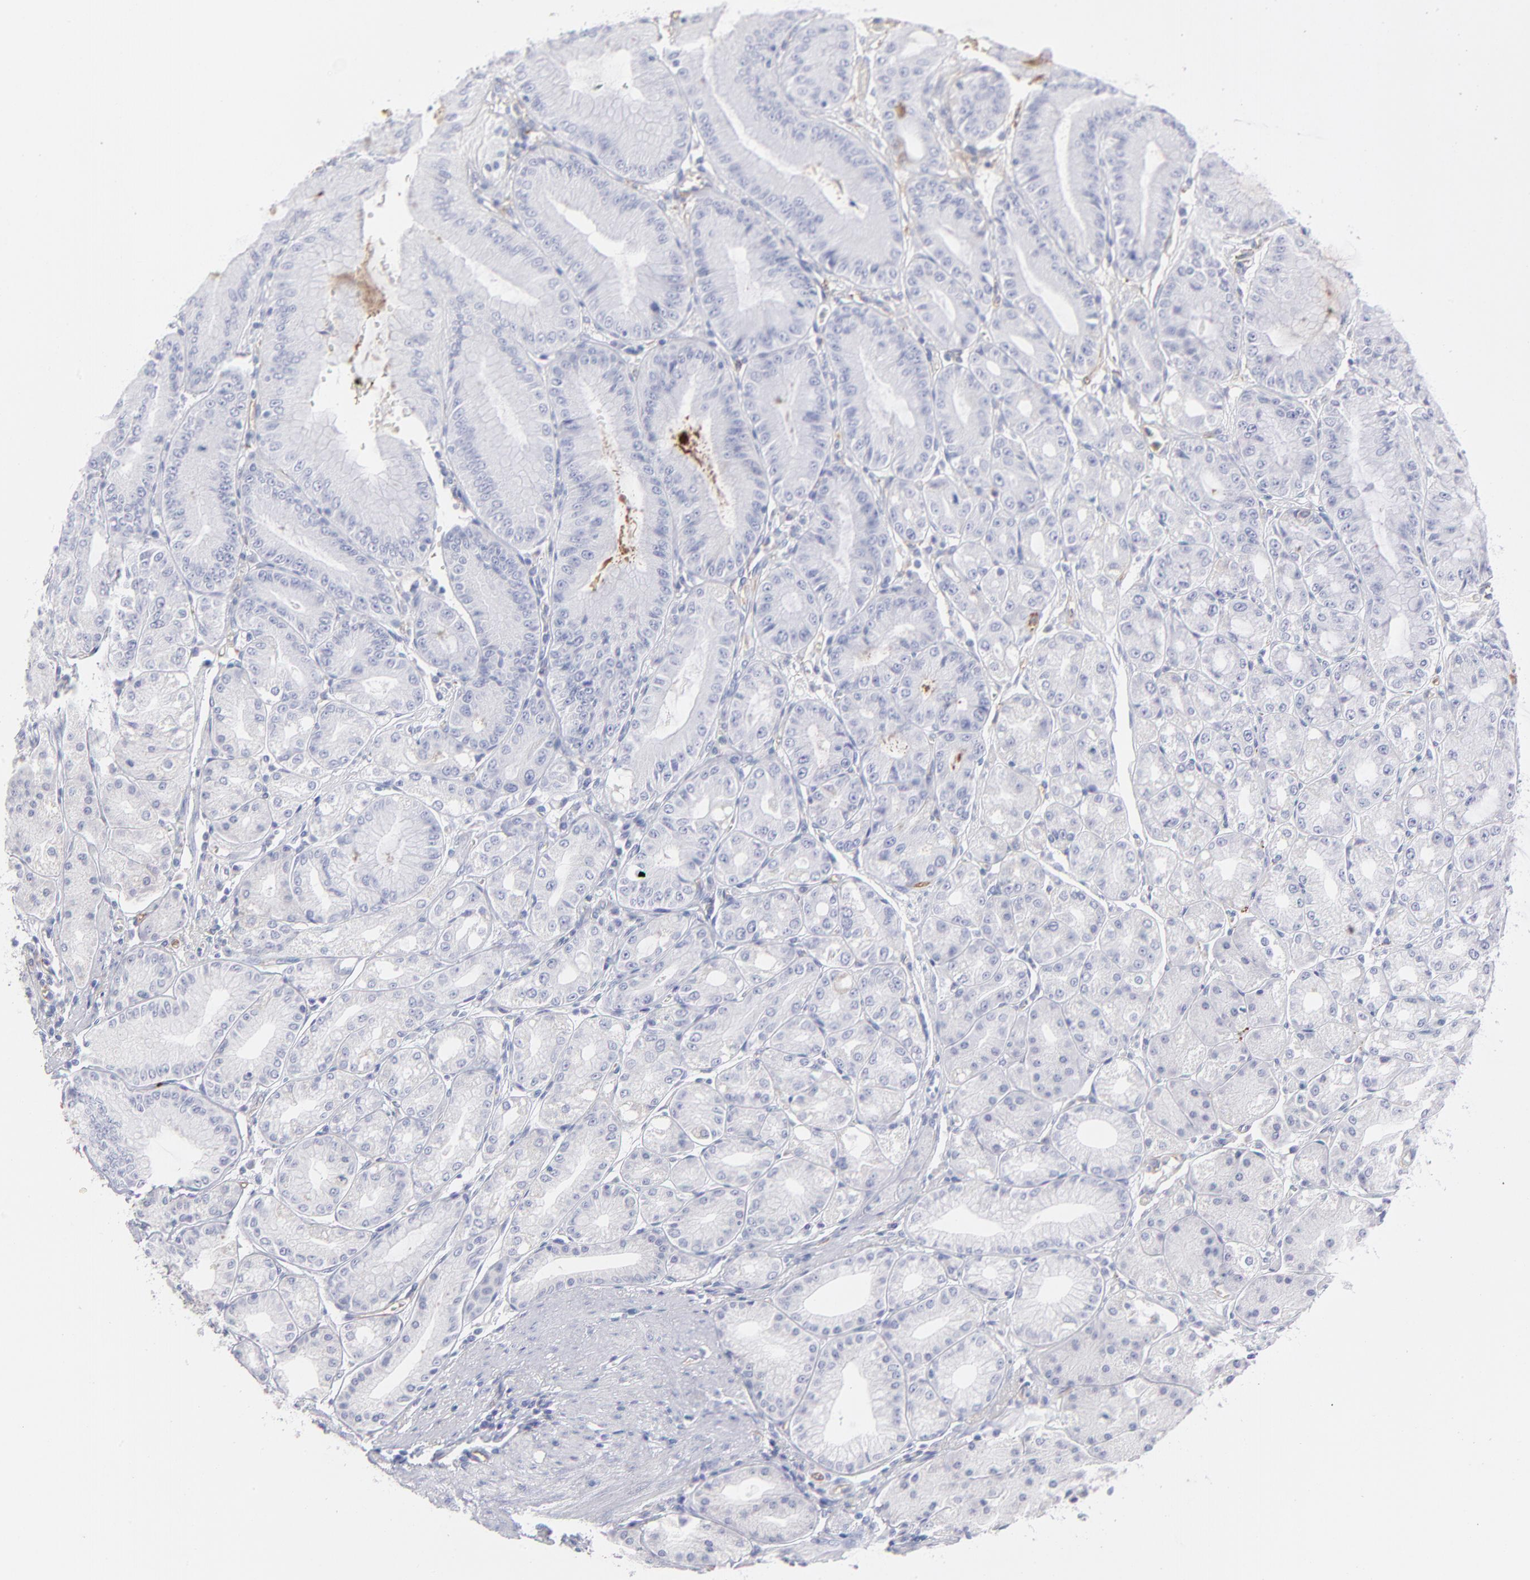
{"staining": {"intensity": "negative", "quantity": "none", "location": "none"}, "tissue": "stomach", "cell_type": "Glandular cells", "image_type": "normal", "snomed": [{"axis": "morphology", "description": "Normal tissue, NOS"}, {"axis": "topography", "description": "Stomach, lower"}], "caption": "This is an immunohistochemistry histopathology image of benign stomach. There is no expression in glandular cells.", "gene": "HP", "patient": {"sex": "male", "age": 71}}